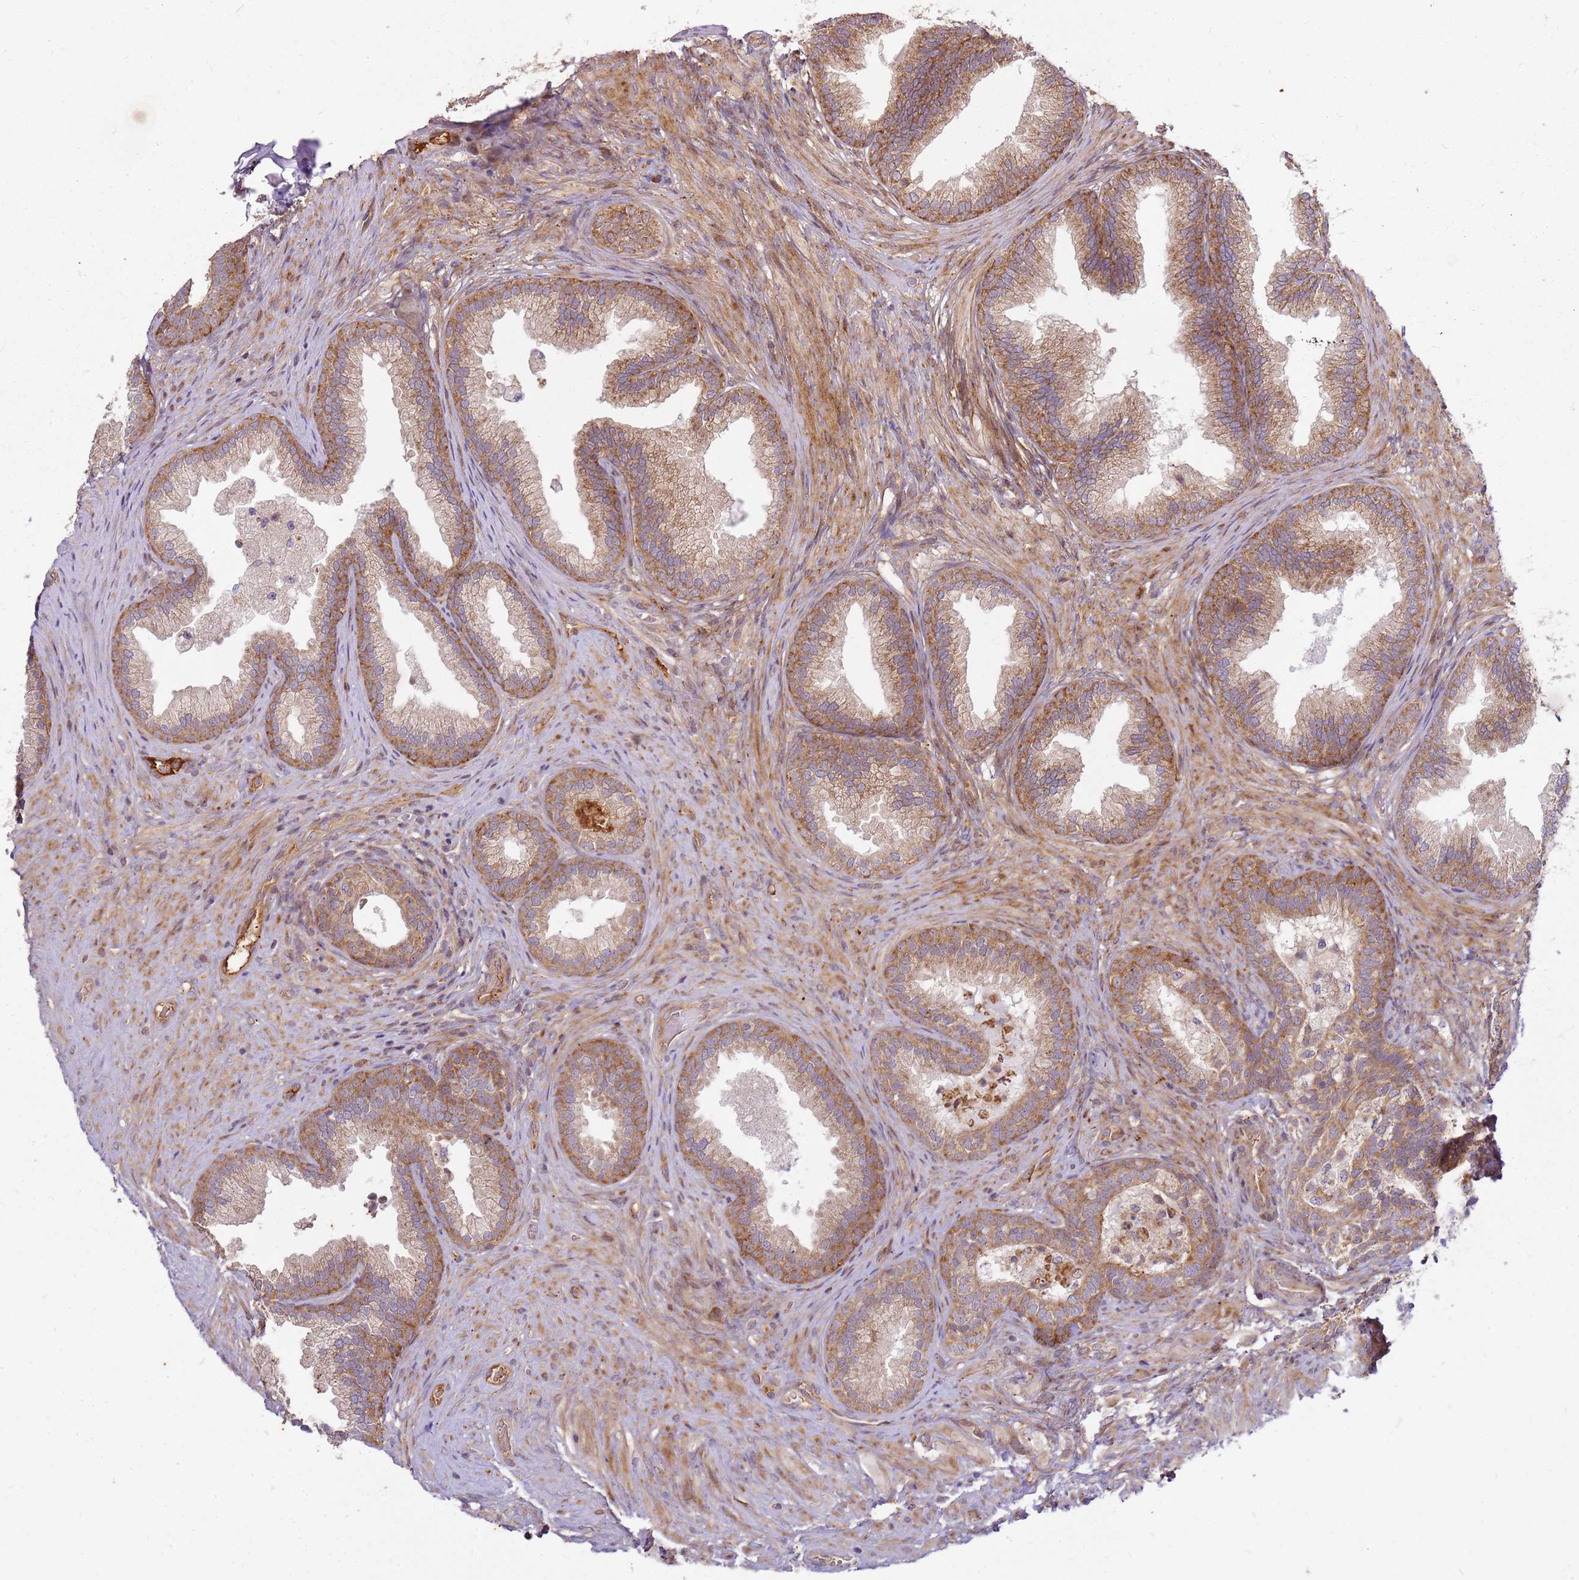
{"staining": {"intensity": "moderate", "quantity": ">75%", "location": "cytoplasmic/membranous"}, "tissue": "prostate", "cell_type": "Glandular cells", "image_type": "normal", "snomed": [{"axis": "morphology", "description": "Normal tissue, NOS"}, {"axis": "topography", "description": "Prostate"}], "caption": "High-power microscopy captured an immunohistochemistry (IHC) histopathology image of unremarkable prostate, revealing moderate cytoplasmic/membranous staining in approximately >75% of glandular cells. The staining is performed using DAB brown chromogen to label protein expression. The nuclei are counter-stained blue using hematoxylin.", "gene": "CCDC159", "patient": {"sex": "male", "age": 76}}